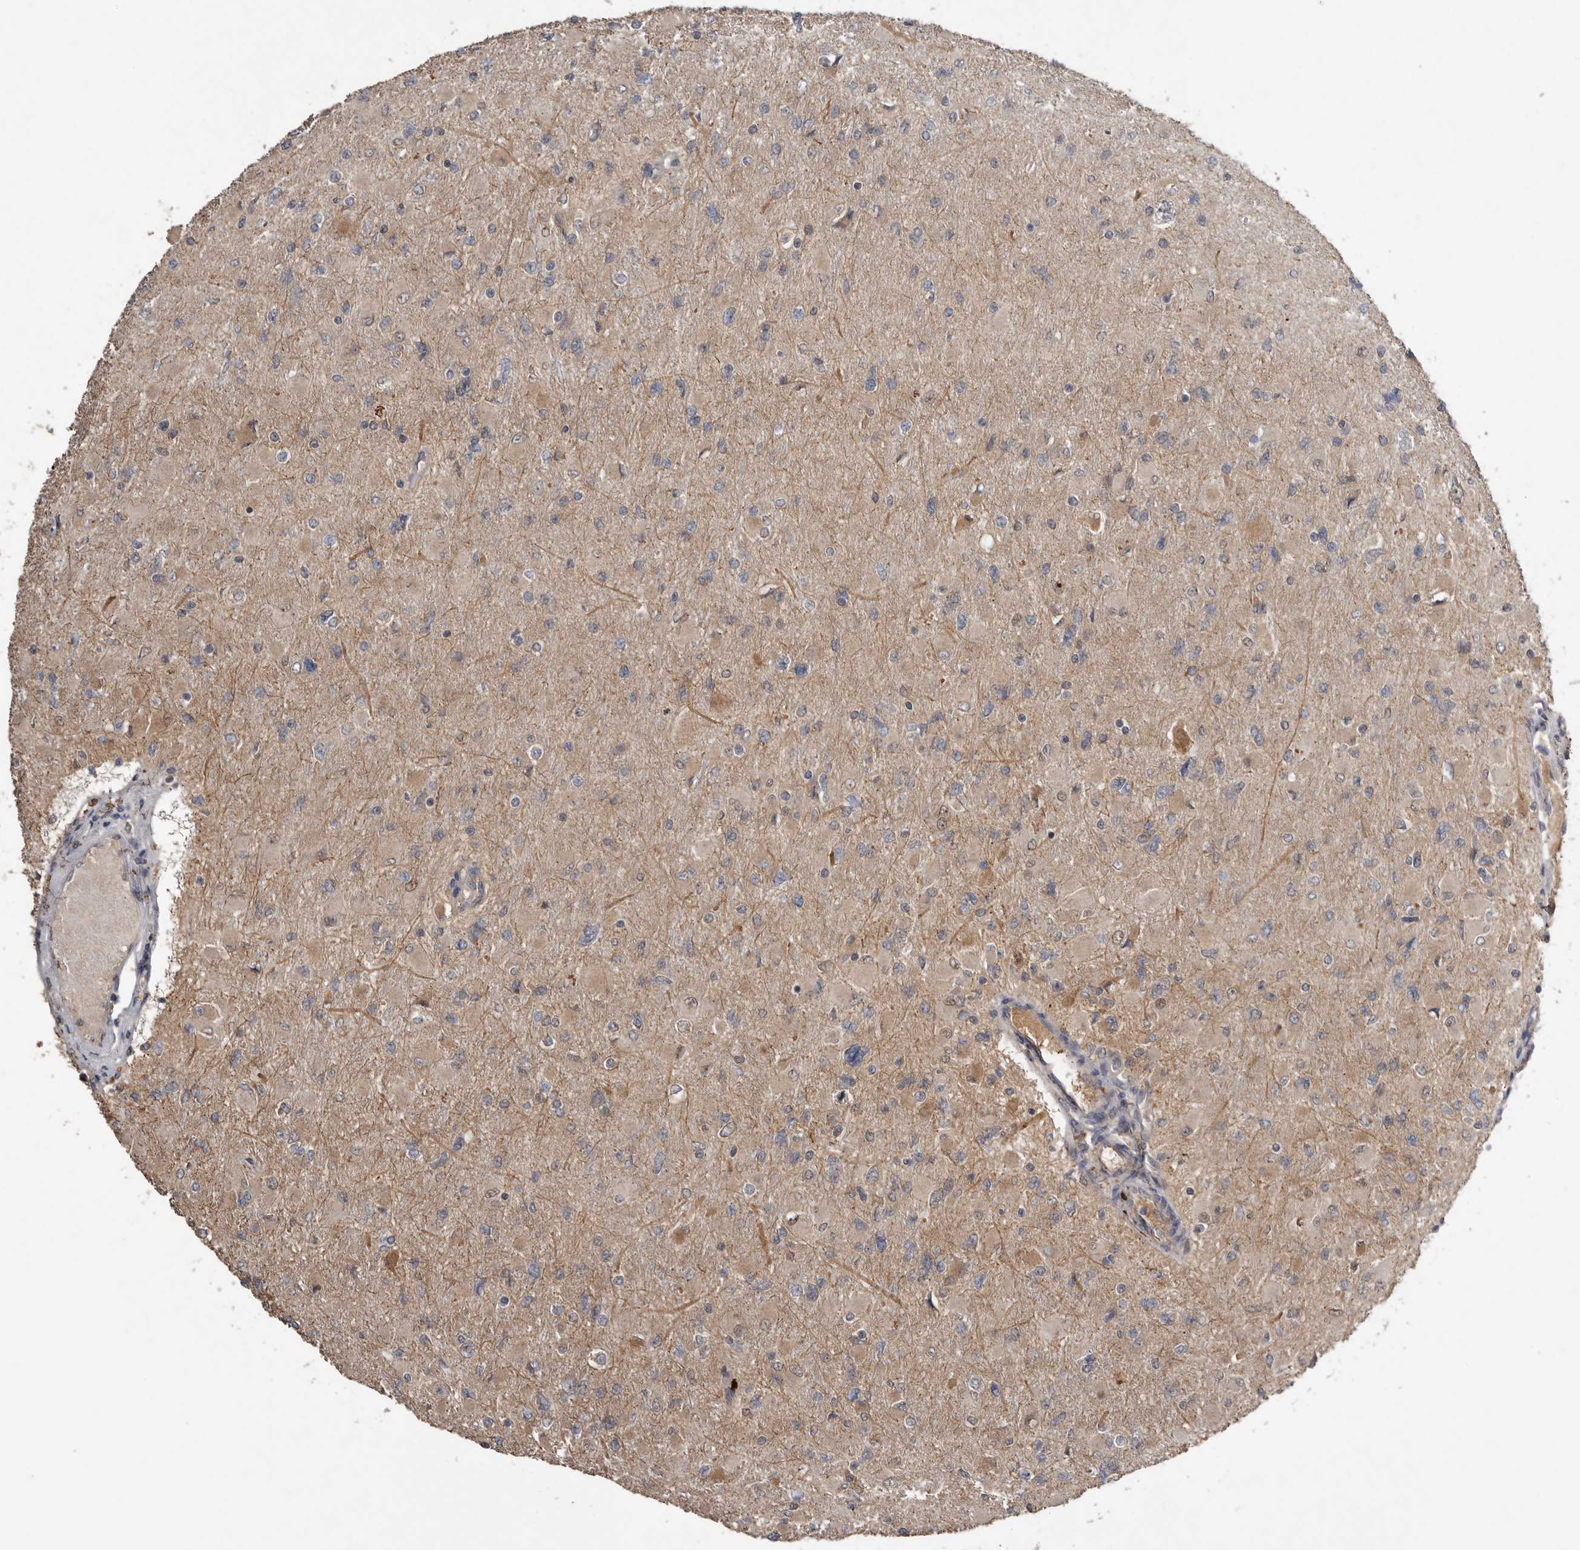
{"staining": {"intensity": "weak", "quantity": "<25%", "location": "cytoplasmic/membranous"}, "tissue": "glioma", "cell_type": "Tumor cells", "image_type": "cancer", "snomed": [{"axis": "morphology", "description": "Glioma, malignant, High grade"}, {"axis": "topography", "description": "Cerebral cortex"}], "caption": "Micrograph shows no protein positivity in tumor cells of glioma tissue.", "gene": "NMUR1", "patient": {"sex": "female", "age": 36}}